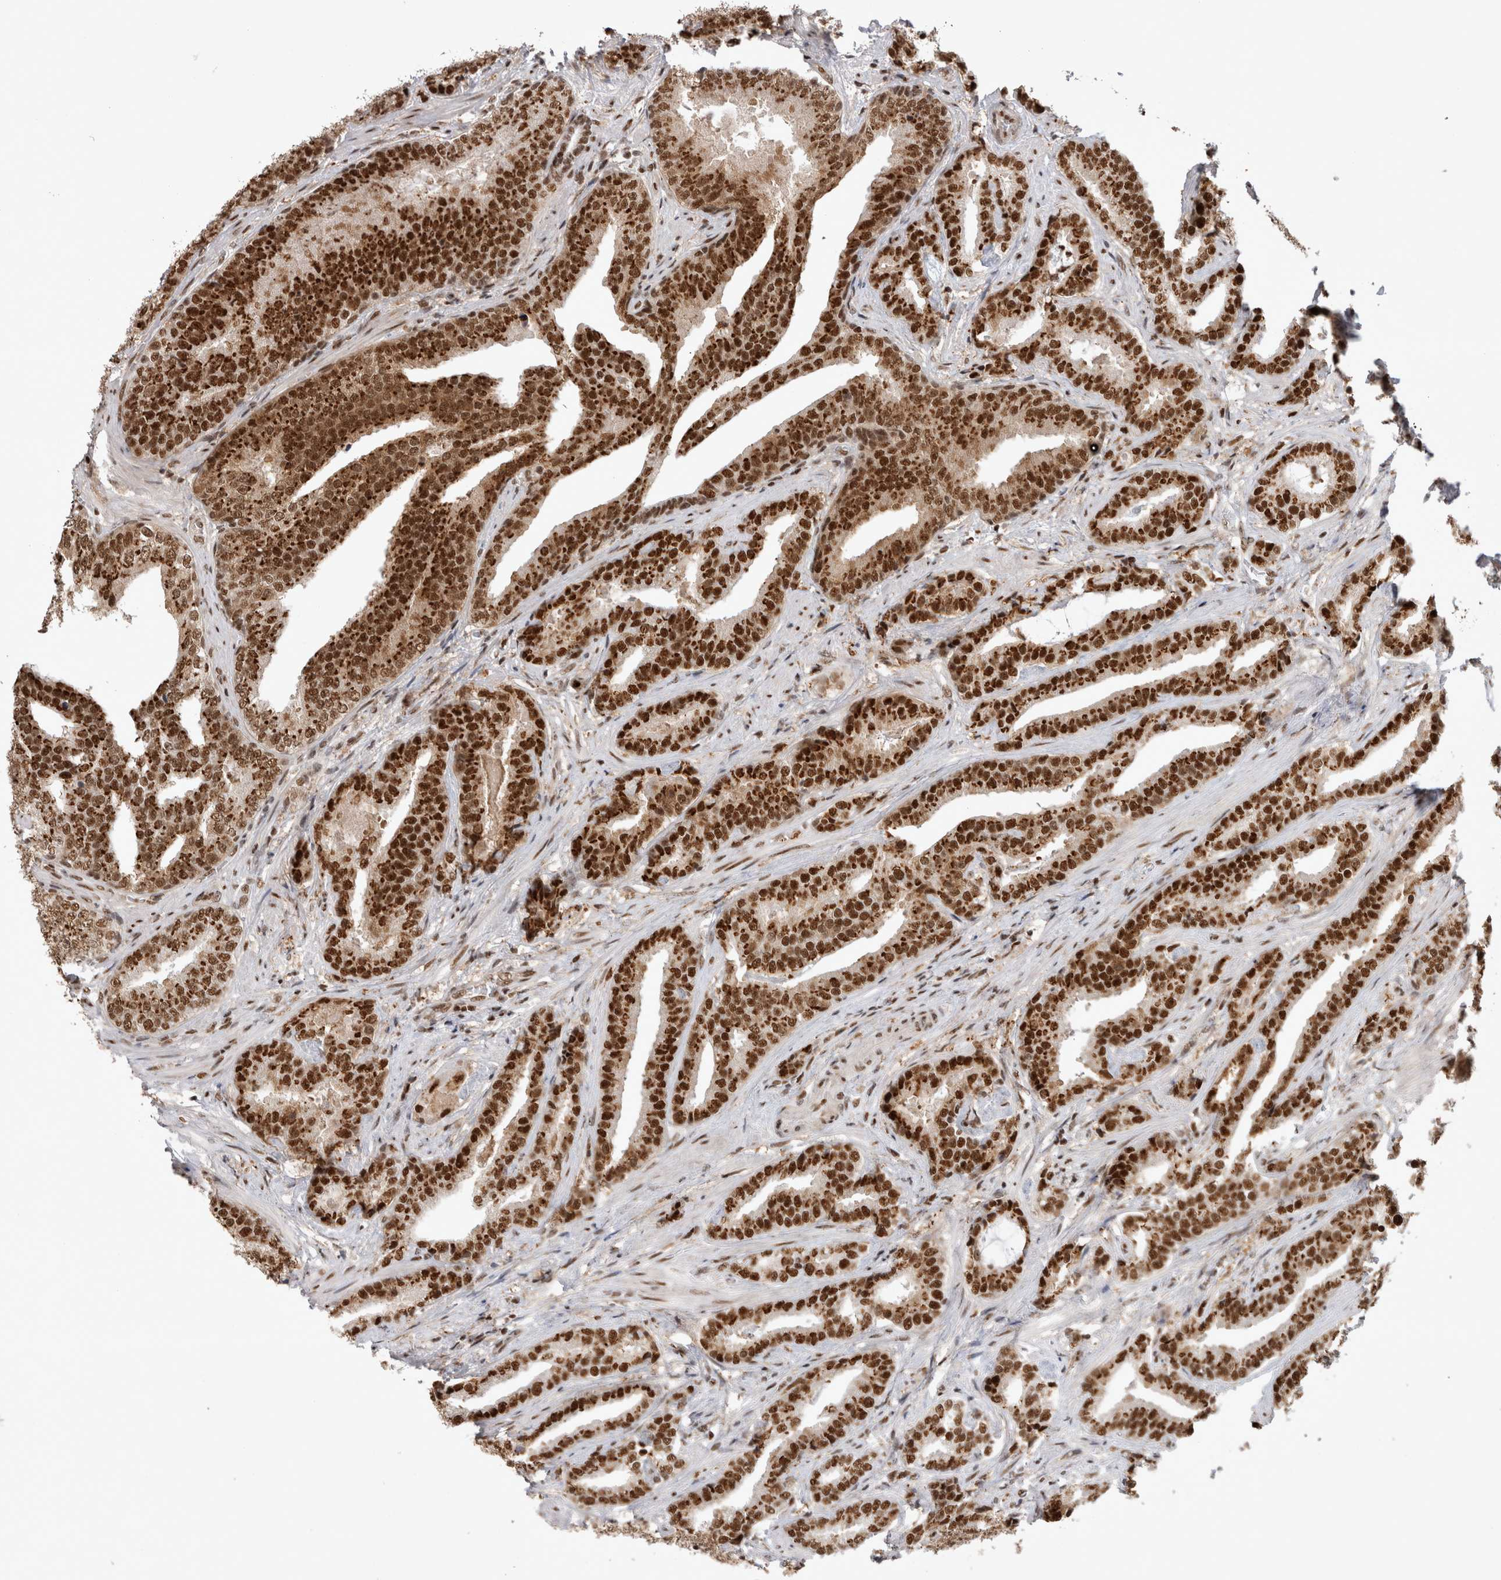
{"staining": {"intensity": "strong", "quantity": ">75%", "location": "cytoplasmic/membranous,nuclear"}, "tissue": "prostate cancer", "cell_type": "Tumor cells", "image_type": "cancer", "snomed": [{"axis": "morphology", "description": "Adenocarcinoma, Low grade"}, {"axis": "topography", "description": "Prostate"}], "caption": "Brown immunohistochemical staining in human prostate cancer shows strong cytoplasmic/membranous and nuclear staining in about >75% of tumor cells.", "gene": "EYA2", "patient": {"sex": "male", "age": 67}}